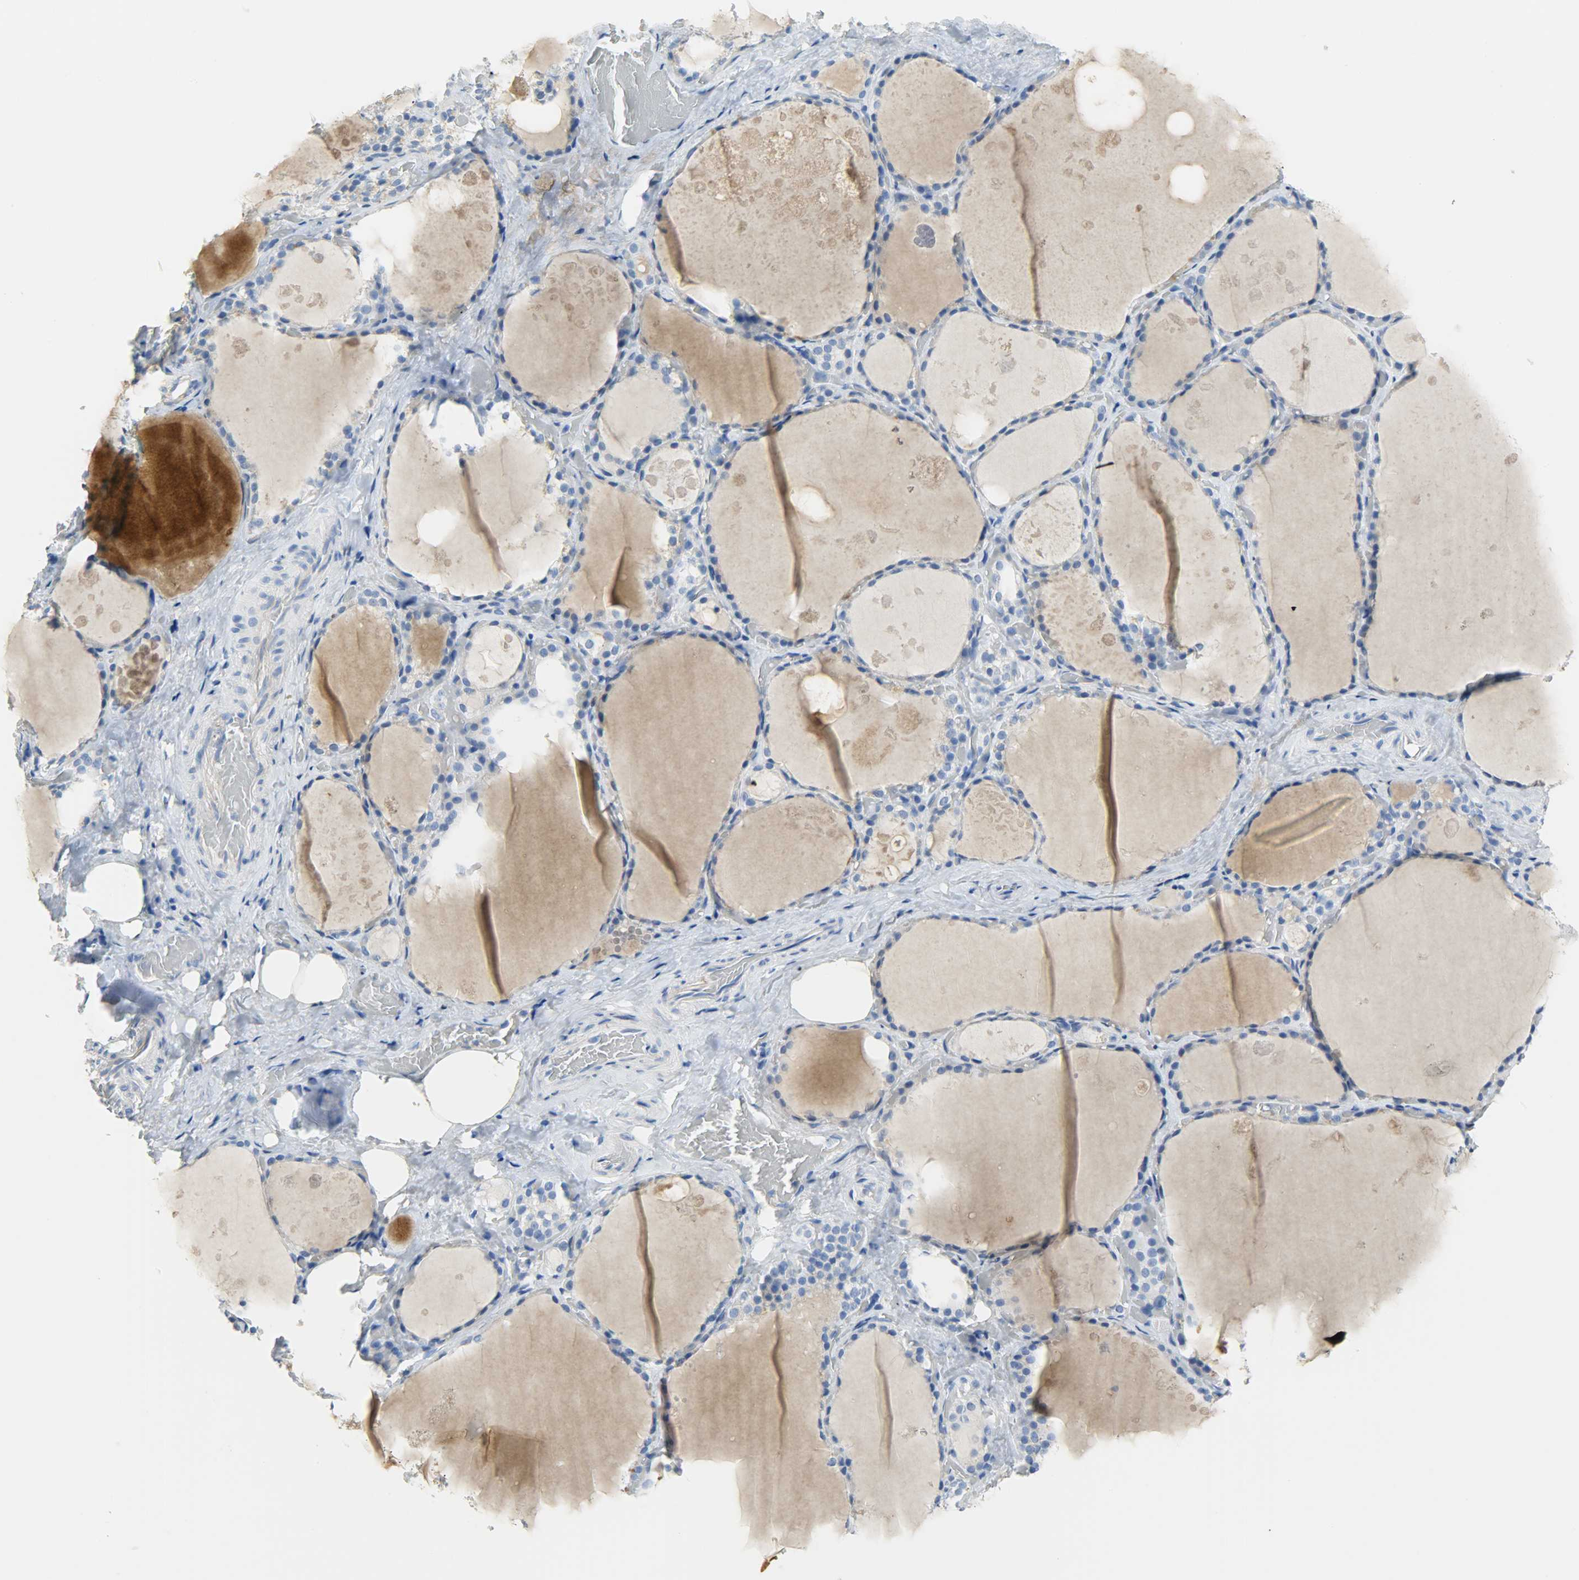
{"staining": {"intensity": "negative", "quantity": "none", "location": "none"}, "tissue": "thyroid gland", "cell_type": "Glandular cells", "image_type": "normal", "snomed": [{"axis": "morphology", "description": "Normal tissue, NOS"}, {"axis": "topography", "description": "Thyroid gland"}], "caption": "Immunohistochemical staining of benign thyroid gland reveals no significant staining in glandular cells.", "gene": "CRP", "patient": {"sex": "male", "age": 61}}